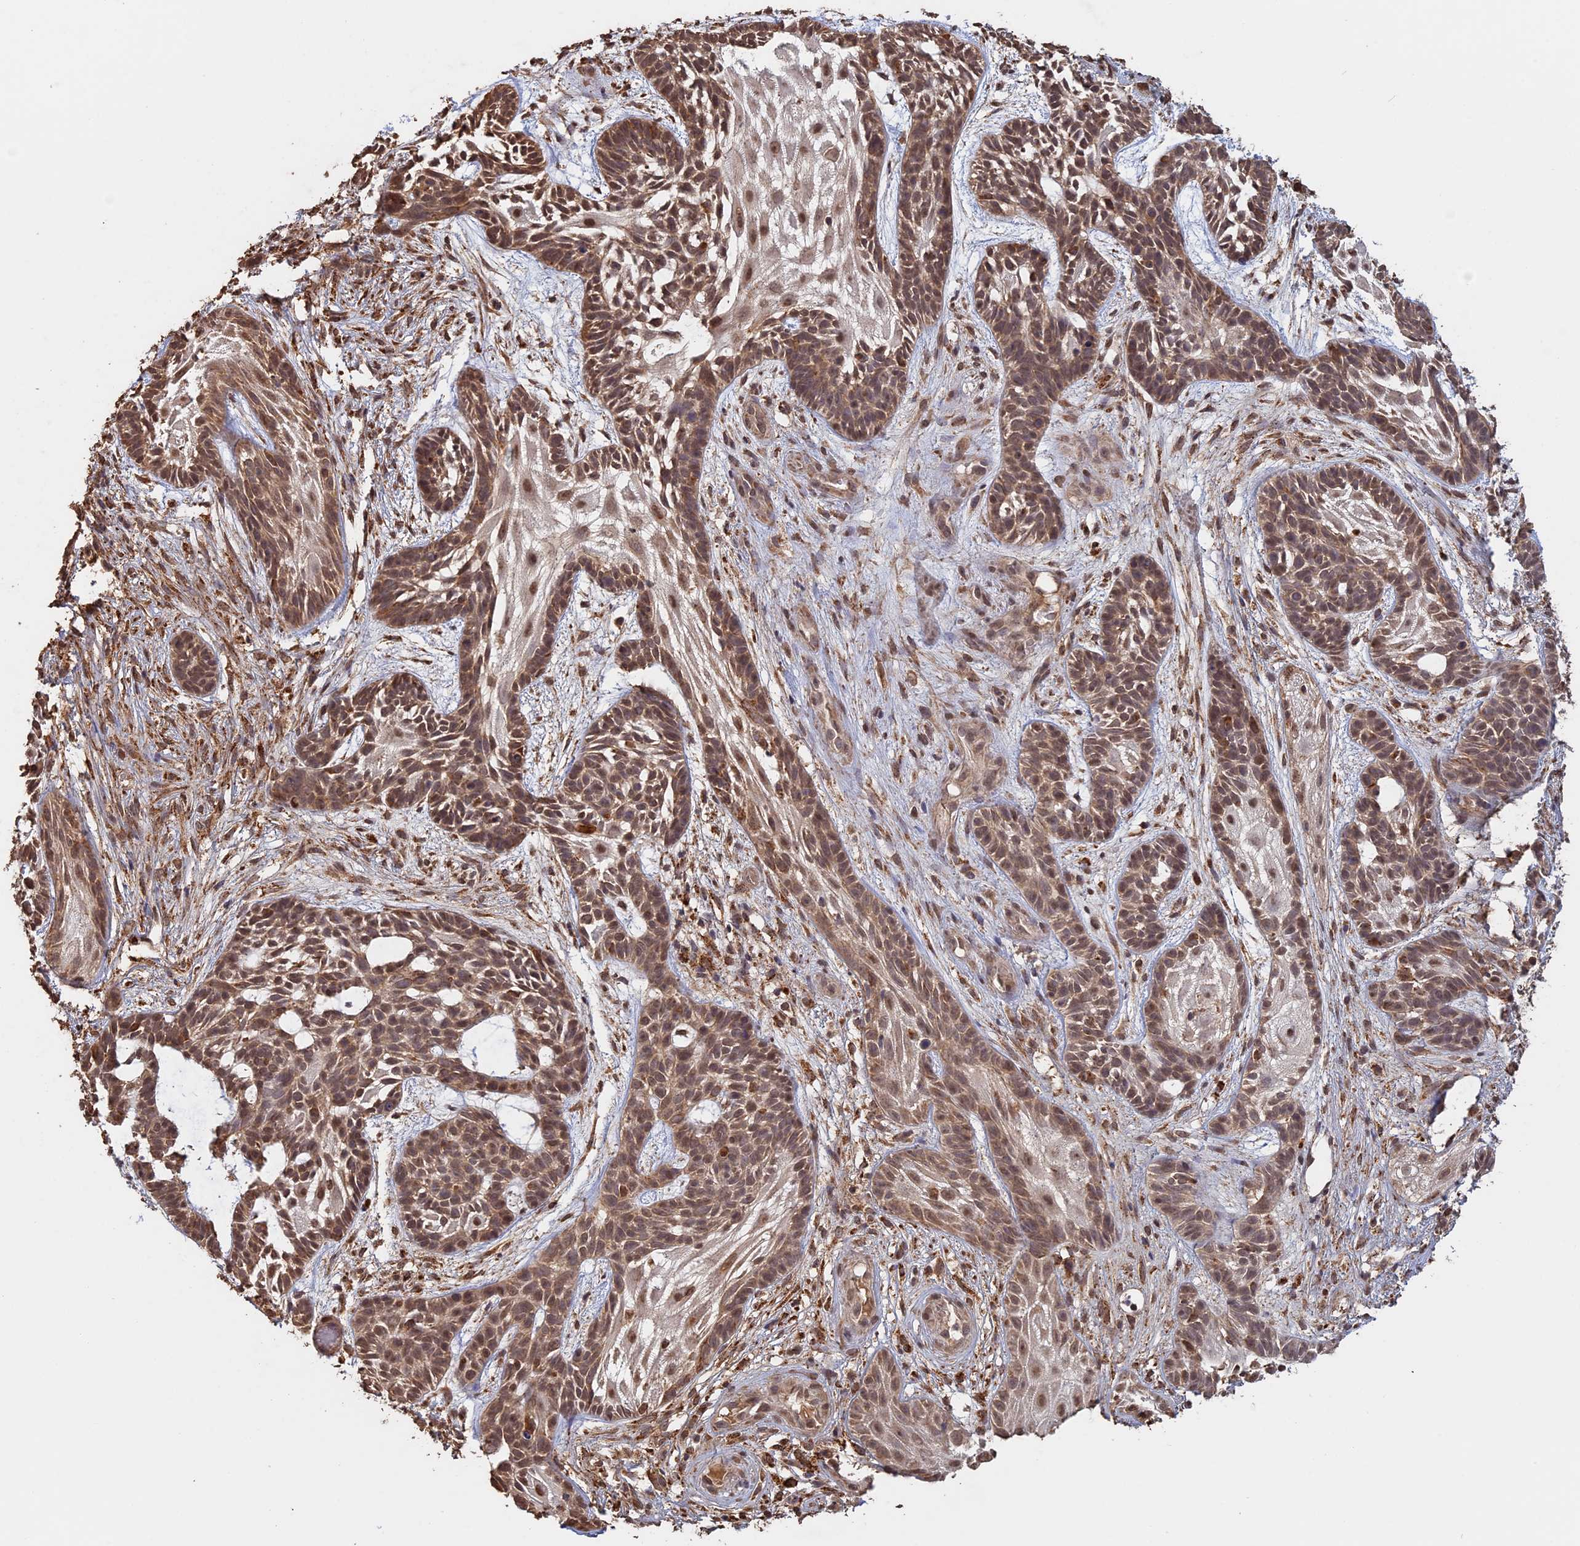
{"staining": {"intensity": "moderate", "quantity": ">75%", "location": "cytoplasmic/membranous,nuclear"}, "tissue": "skin cancer", "cell_type": "Tumor cells", "image_type": "cancer", "snomed": [{"axis": "morphology", "description": "Basal cell carcinoma"}, {"axis": "topography", "description": "Skin"}], "caption": "High-magnification brightfield microscopy of skin cancer (basal cell carcinoma) stained with DAB (3,3'-diaminobenzidine) (brown) and counterstained with hematoxylin (blue). tumor cells exhibit moderate cytoplasmic/membranous and nuclear staining is identified in approximately>75% of cells. (Stains: DAB in brown, nuclei in blue, Microscopy: brightfield microscopy at high magnification).", "gene": "FAM210B", "patient": {"sex": "male", "age": 89}}